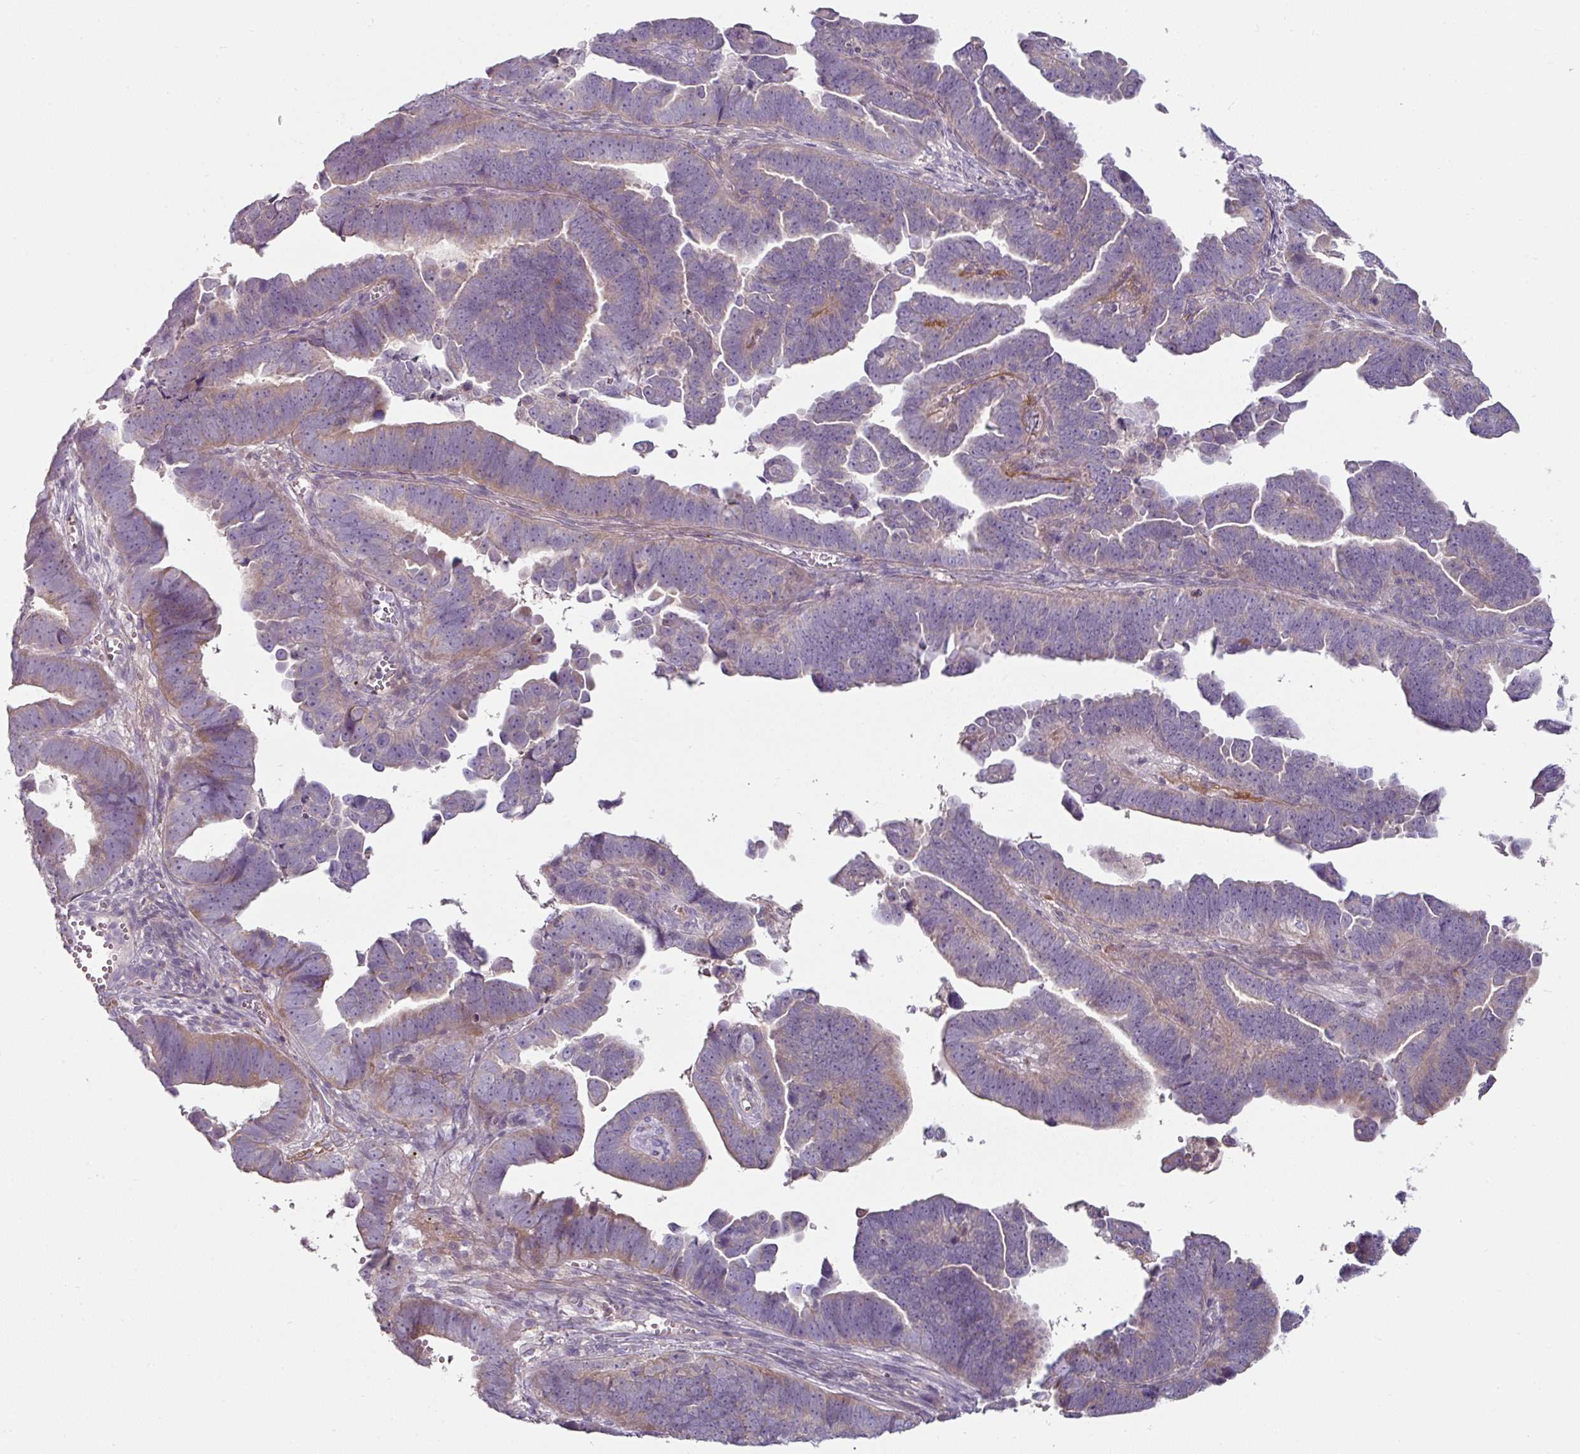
{"staining": {"intensity": "moderate", "quantity": "<25%", "location": "cytoplasmic/membranous"}, "tissue": "endometrial cancer", "cell_type": "Tumor cells", "image_type": "cancer", "snomed": [{"axis": "morphology", "description": "Adenocarcinoma, NOS"}, {"axis": "topography", "description": "Endometrium"}], "caption": "Protein staining by immunohistochemistry reveals moderate cytoplasmic/membranous positivity in approximately <25% of tumor cells in endometrial cancer.", "gene": "MTMR14", "patient": {"sex": "female", "age": 75}}